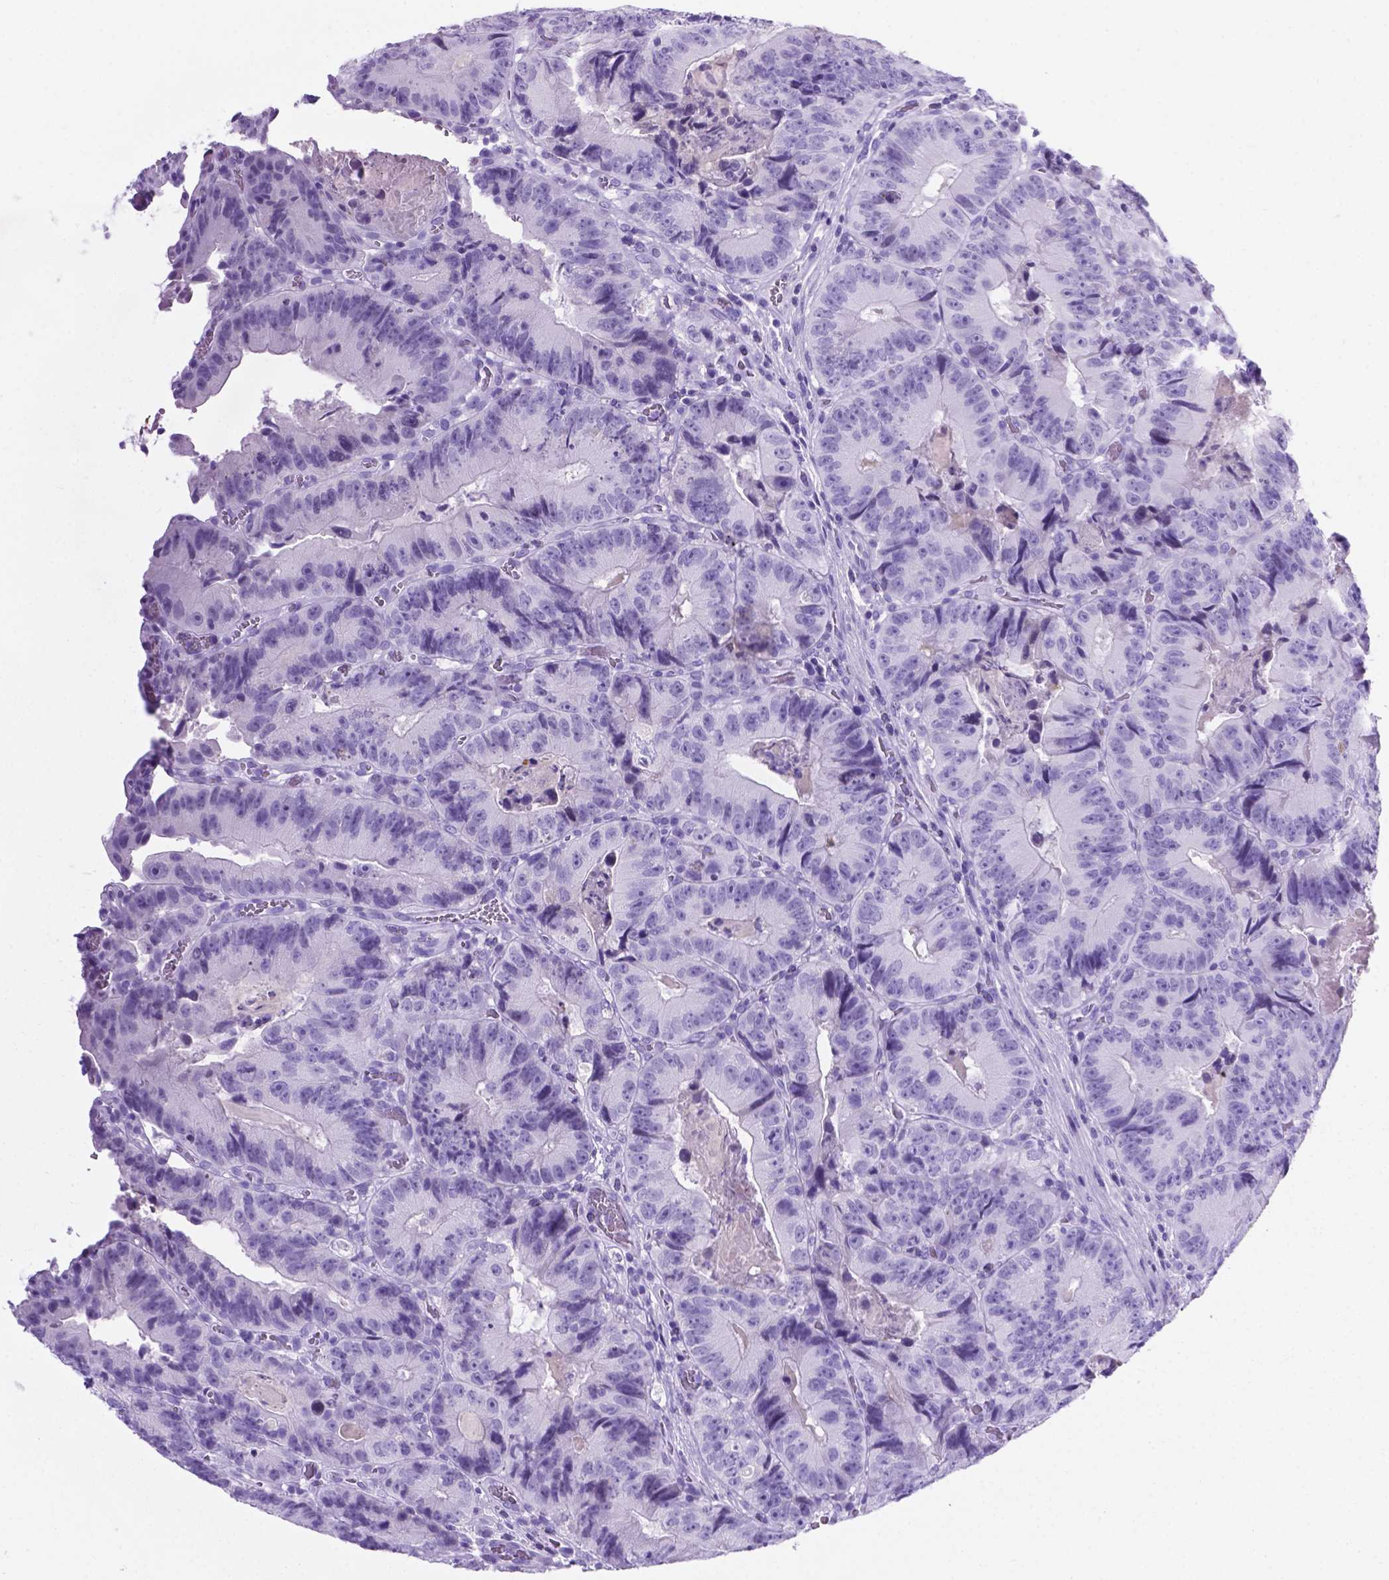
{"staining": {"intensity": "negative", "quantity": "none", "location": "none"}, "tissue": "colorectal cancer", "cell_type": "Tumor cells", "image_type": "cancer", "snomed": [{"axis": "morphology", "description": "Adenocarcinoma, NOS"}, {"axis": "topography", "description": "Colon"}], "caption": "Immunohistochemical staining of human adenocarcinoma (colorectal) exhibits no significant staining in tumor cells.", "gene": "C17orf107", "patient": {"sex": "female", "age": 86}}